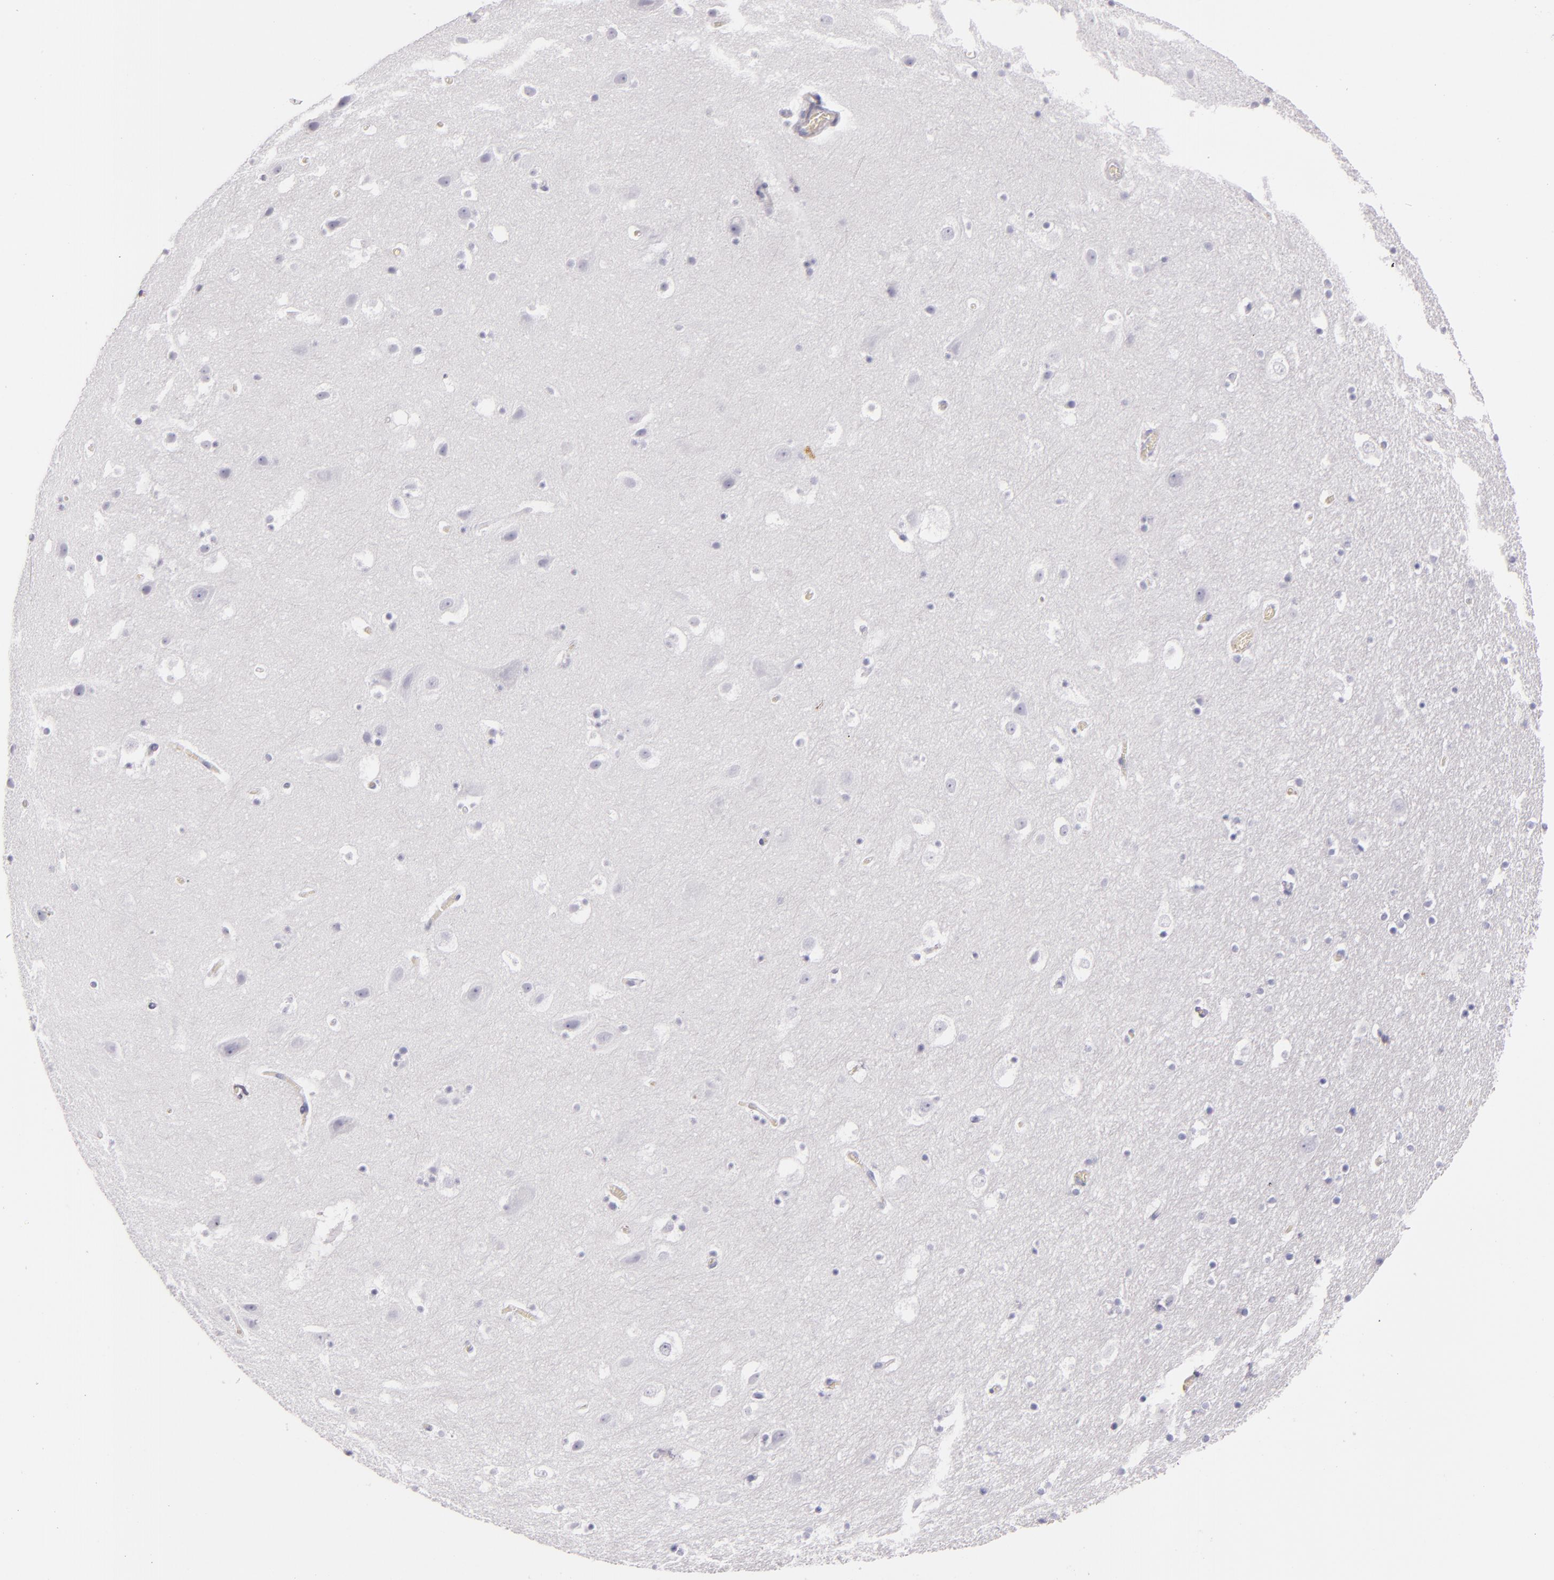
{"staining": {"intensity": "negative", "quantity": "none", "location": "none"}, "tissue": "hippocampus", "cell_type": "Glial cells", "image_type": "normal", "snomed": [{"axis": "morphology", "description": "Normal tissue, NOS"}, {"axis": "topography", "description": "Hippocampus"}], "caption": "Glial cells show no significant staining in normal hippocampus. (DAB (3,3'-diaminobenzidine) IHC, high magnification).", "gene": "TPSD1", "patient": {"sex": "male", "age": 45}}